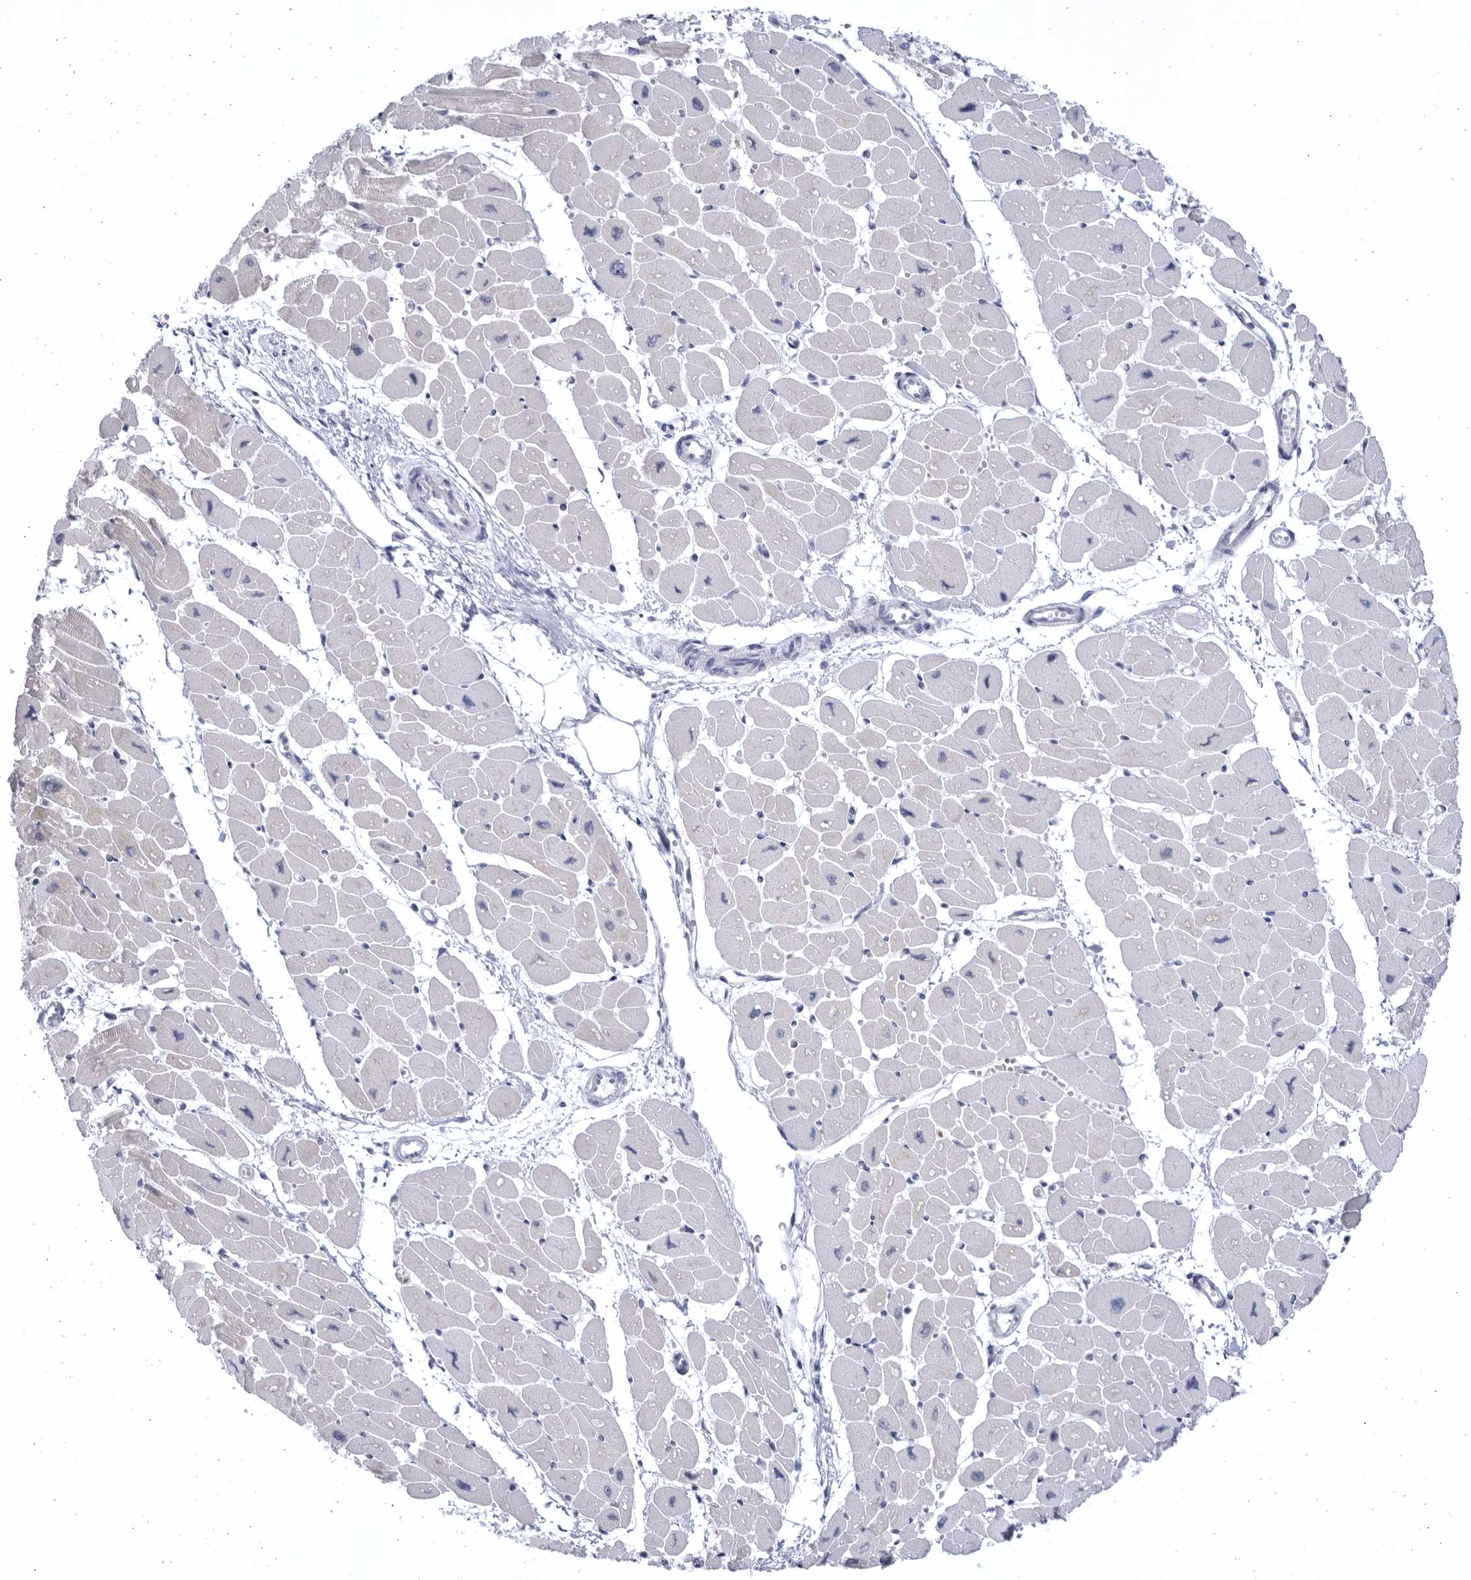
{"staining": {"intensity": "moderate", "quantity": "<25%", "location": "cytoplasmic/membranous"}, "tissue": "heart muscle", "cell_type": "Cardiomyocytes", "image_type": "normal", "snomed": [{"axis": "morphology", "description": "Normal tissue, NOS"}, {"axis": "topography", "description": "Heart"}], "caption": "A high-resolution photomicrograph shows immunohistochemistry (IHC) staining of unremarkable heart muscle, which demonstrates moderate cytoplasmic/membranous expression in approximately <25% of cardiomyocytes.", "gene": "CCDC181", "patient": {"sex": "female", "age": 54}}